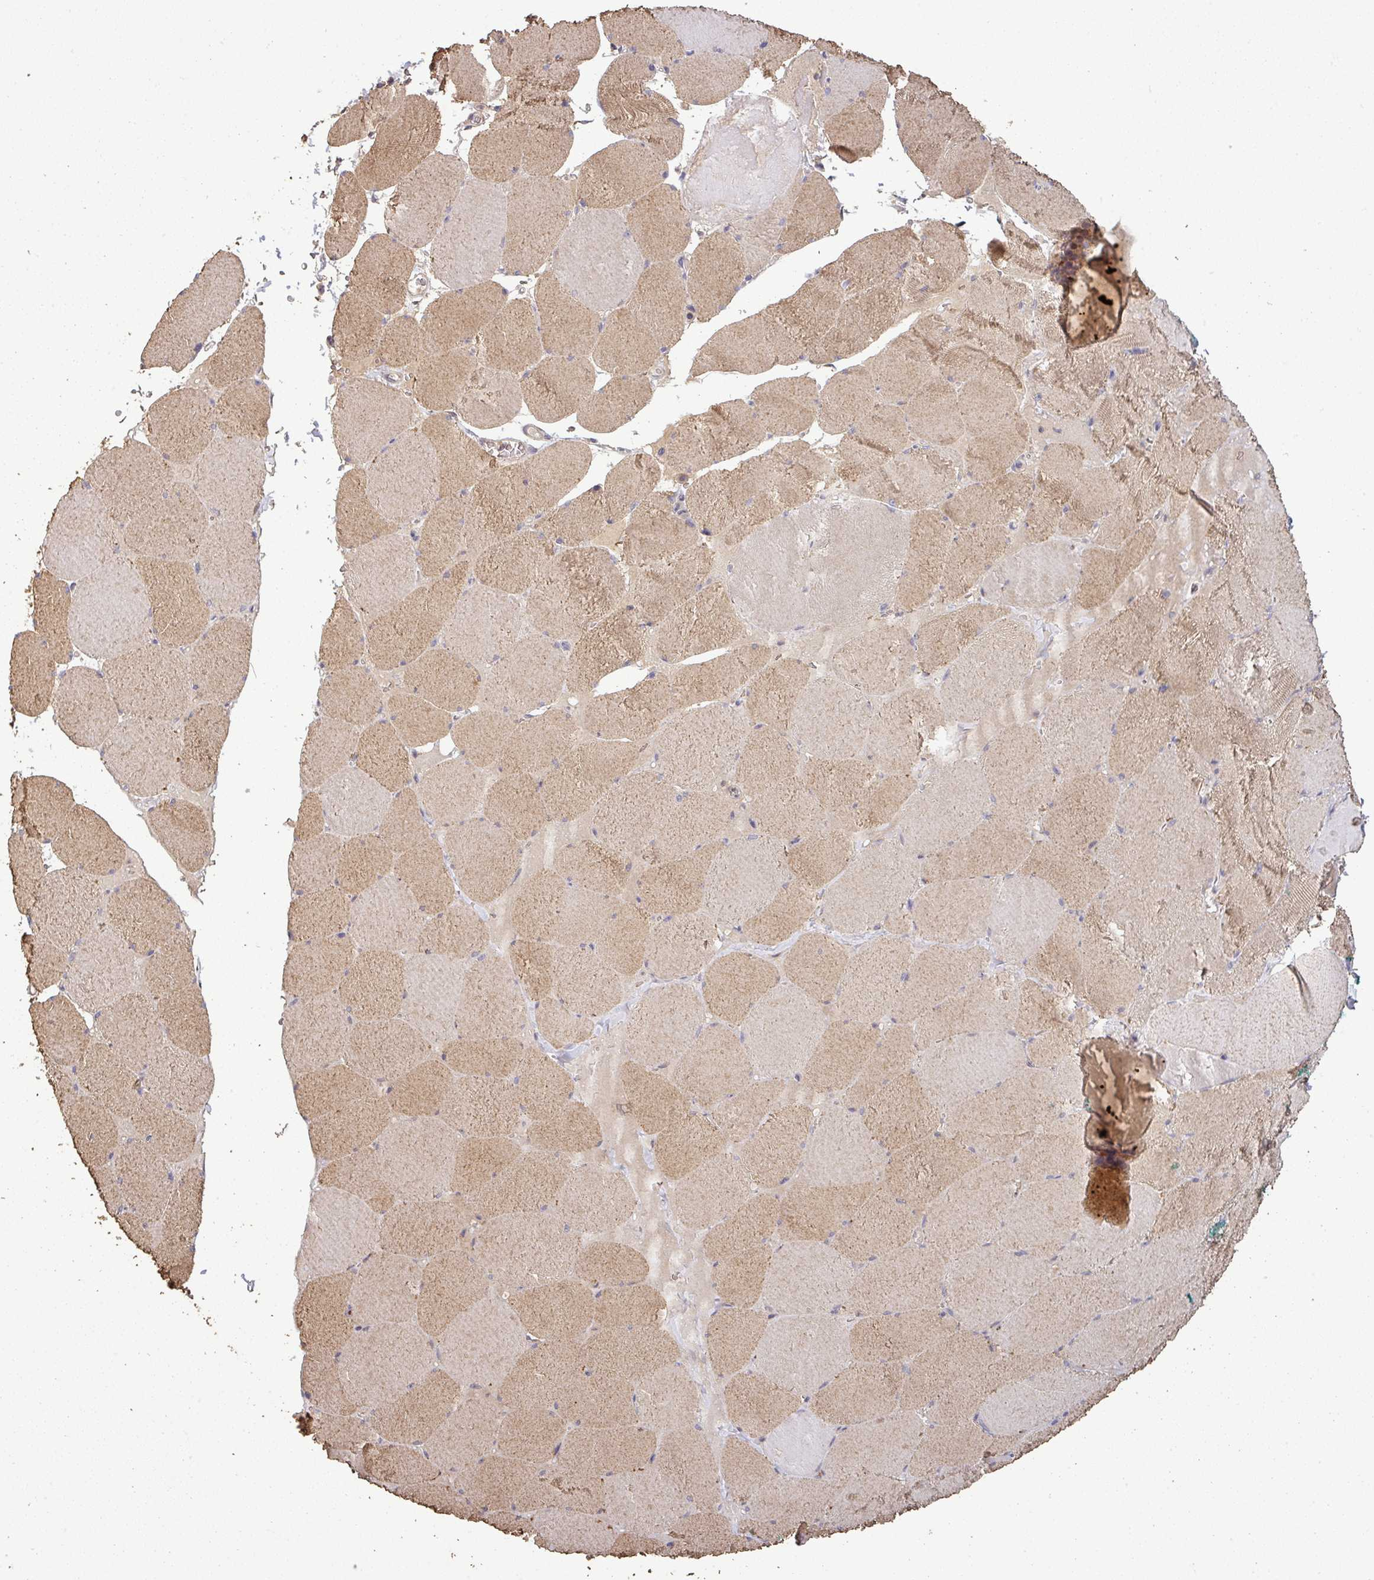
{"staining": {"intensity": "moderate", "quantity": ">75%", "location": "cytoplasmic/membranous"}, "tissue": "skeletal muscle", "cell_type": "Myocytes", "image_type": "normal", "snomed": [{"axis": "morphology", "description": "Normal tissue, NOS"}, {"axis": "topography", "description": "Skeletal muscle"}, {"axis": "topography", "description": "Head-Neck"}], "caption": "IHC image of benign skeletal muscle stained for a protein (brown), which displays medium levels of moderate cytoplasmic/membranous expression in about >75% of myocytes.", "gene": "ISLR", "patient": {"sex": "male", "age": 66}}